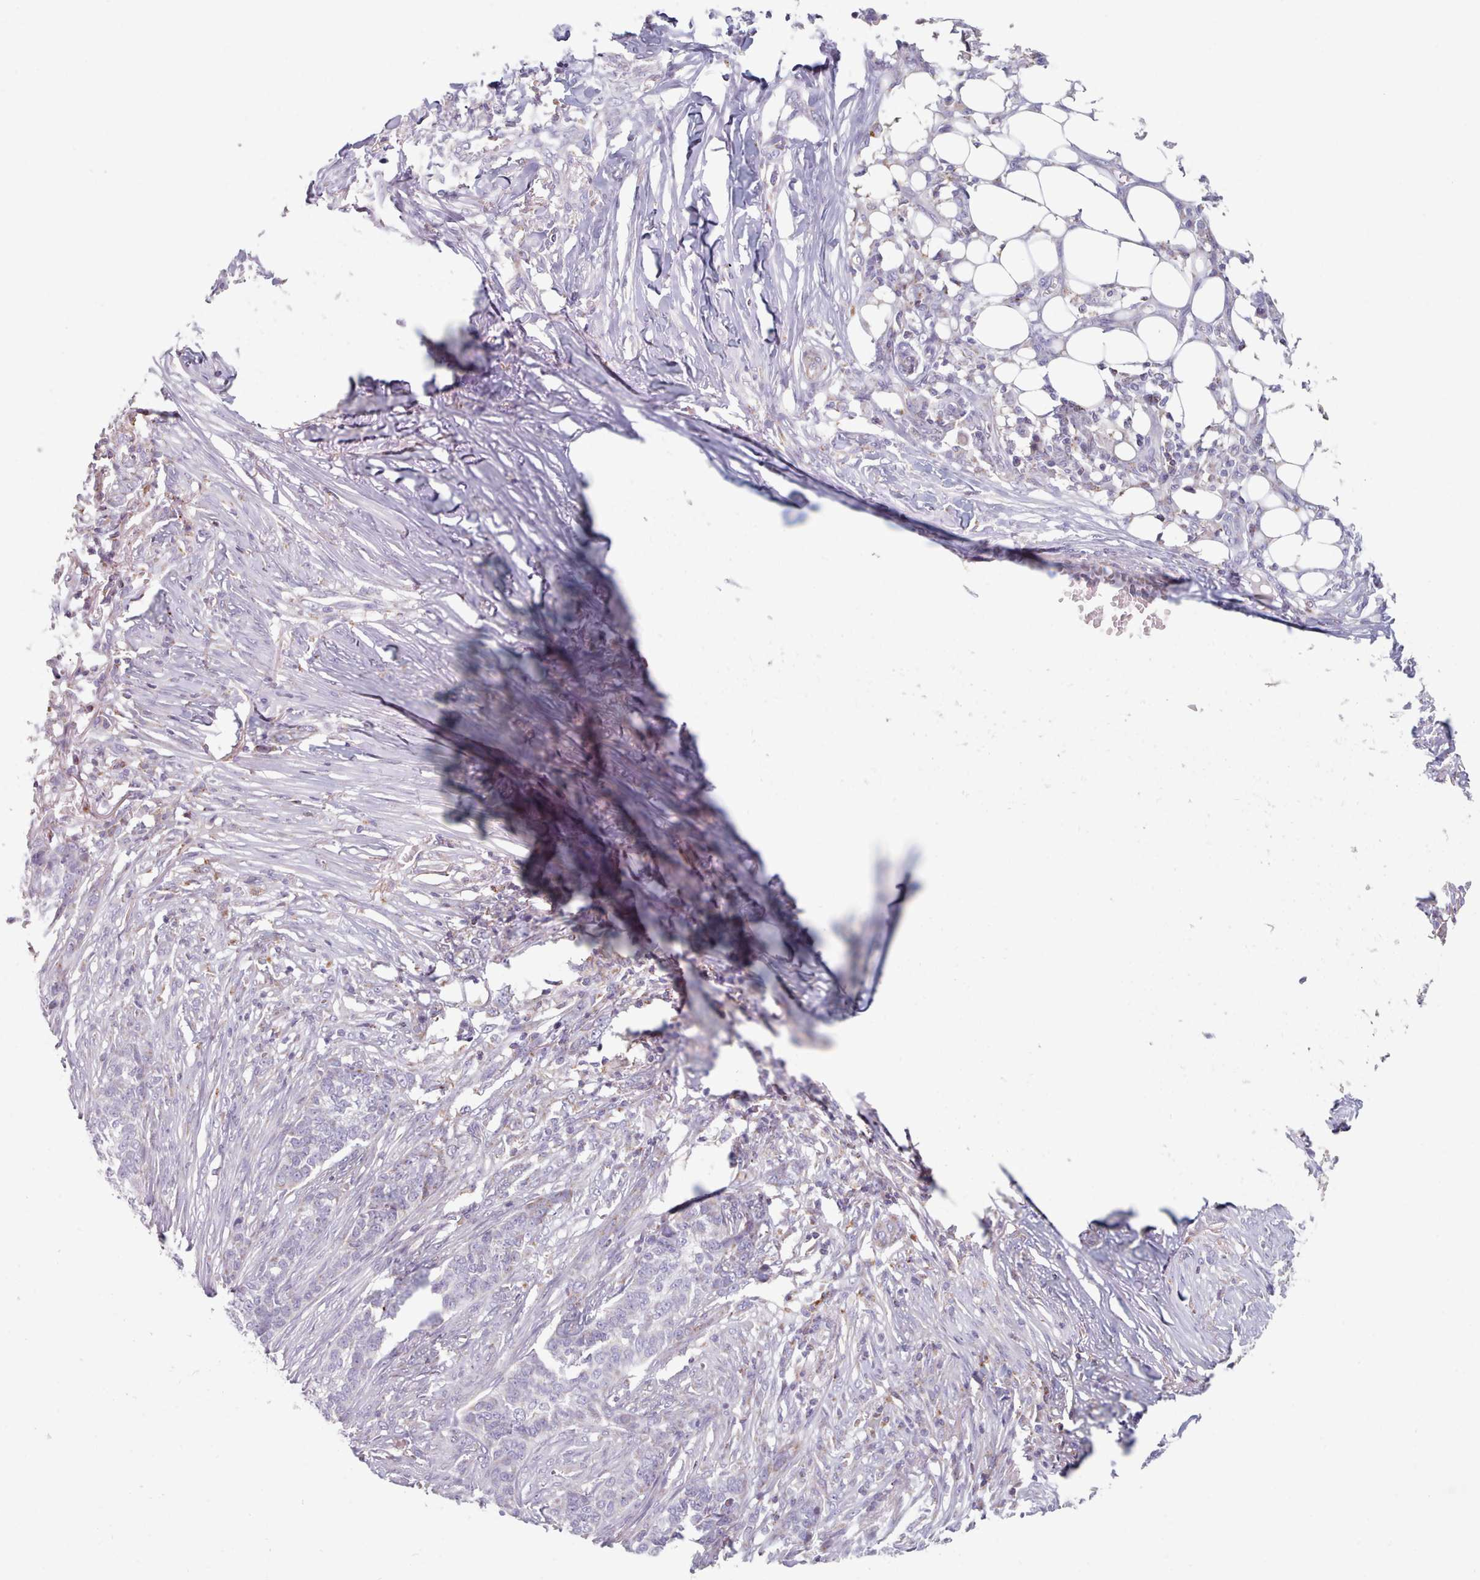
{"staining": {"intensity": "moderate", "quantity": "<25%", "location": "cytoplasmic/membranous"}, "tissue": "skin cancer", "cell_type": "Tumor cells", "image_type": "cancer", "snomed": [{"axis": "morphology", "description": "Basal cell carcinoma"}, {"axis": "topography", "description": "Skin"}], "caption": "A brown stain labels moderate cytoplasmic/membranous staining of a protein in human skin cancer (basal cell carcinoma) tumor cells.", "gene": "FAM170B", "patient": {"sex": "male", "age": 85}}